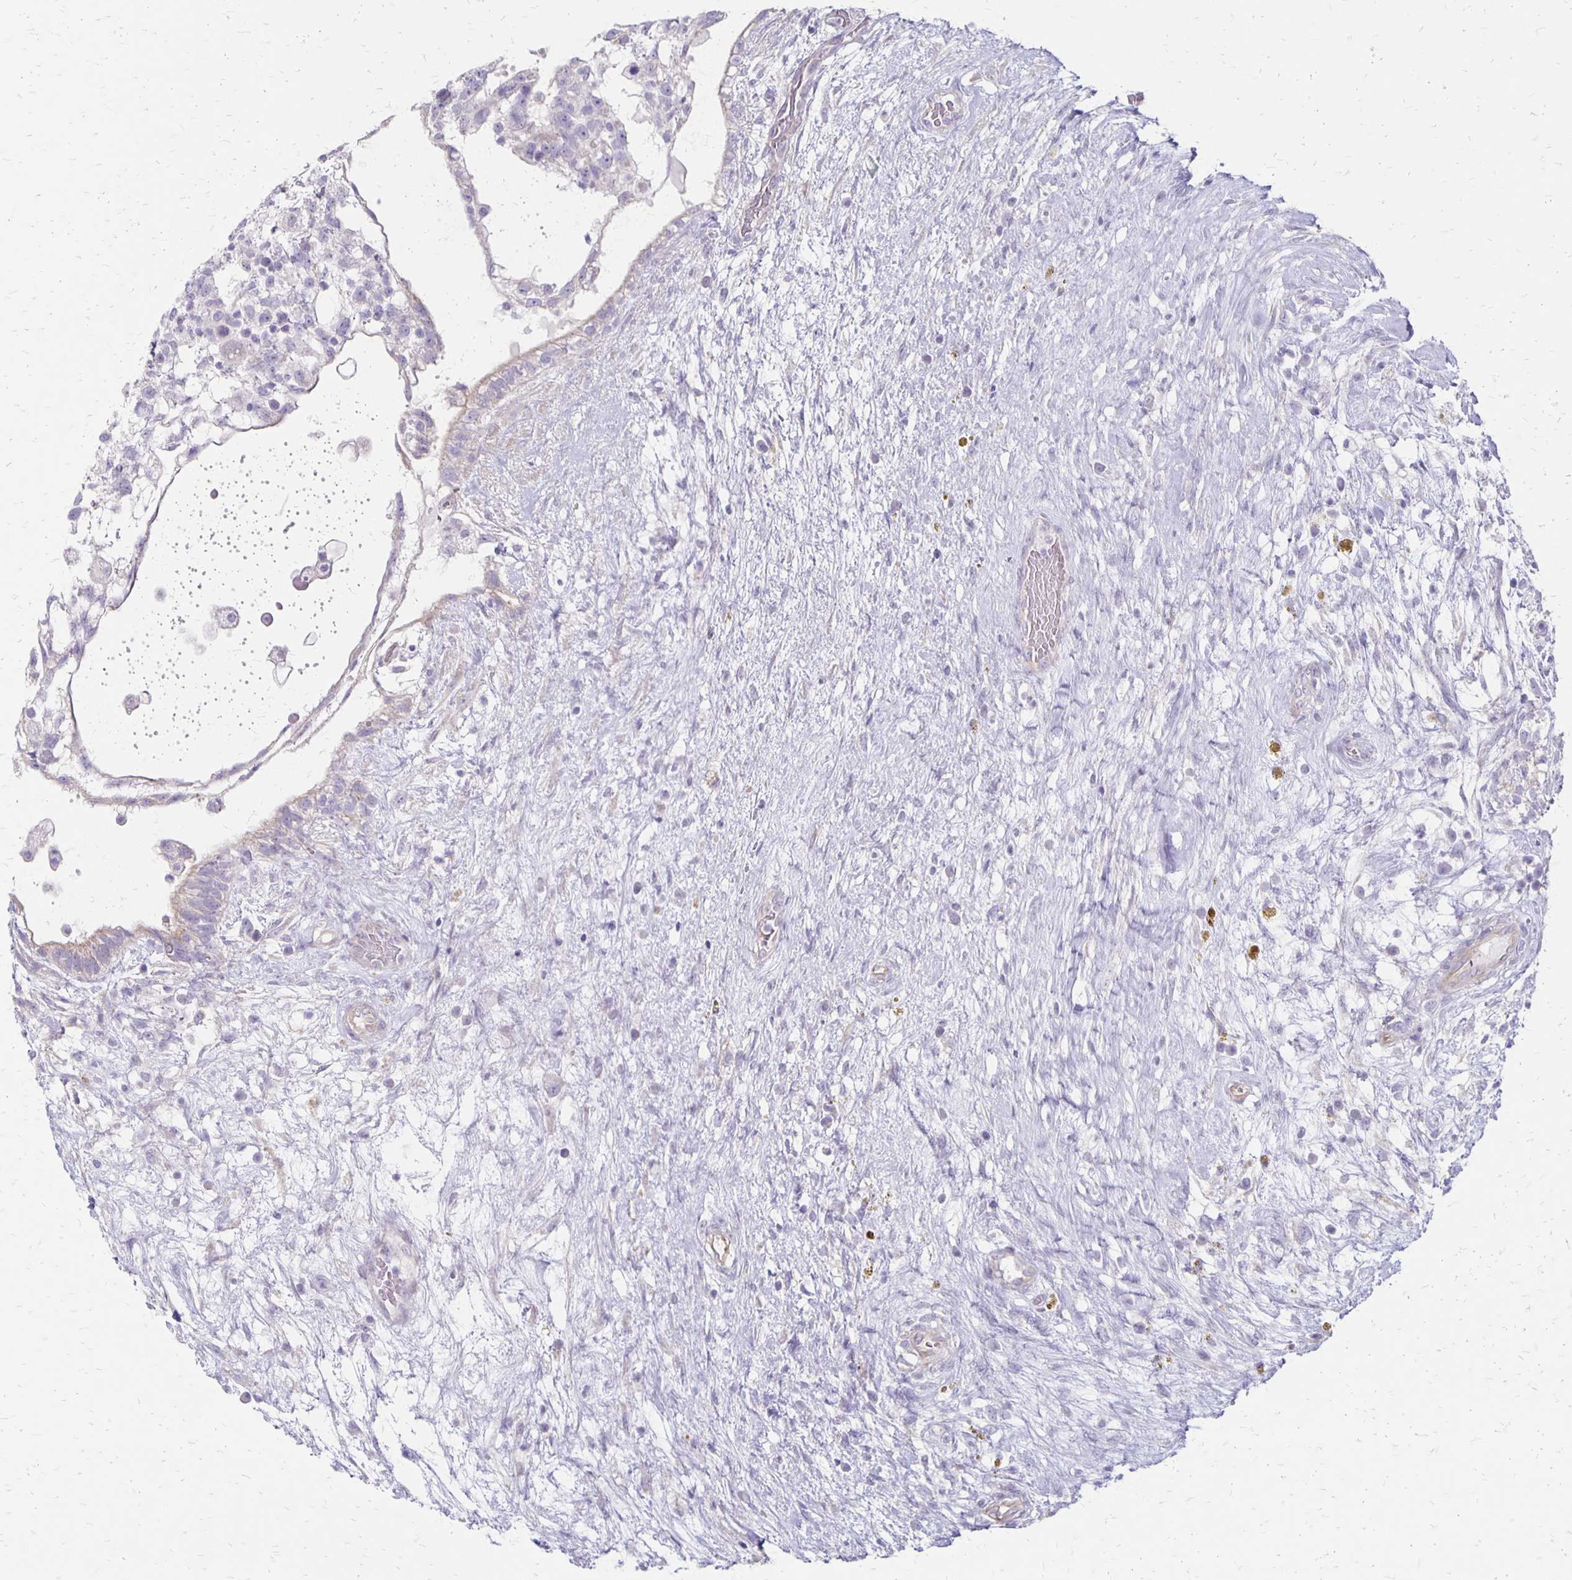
{"staining": {"intensity": "negative", "quantity": "none", "location": "none"}, "tissue": "testis cancer", "cell_type": "Tumor cells", "image_type": "cancer", "snomed": [{"axis": "morphology", "description": "Normal tissue, NOS"}, {"axis": "morphology", "description": "Carcinoma, Embryonal, NOS"}, {"axis": "topography", "description": "Testis"}], "caption": "There is no significant expression in tumor cells of testis embryonal carcinoma.", "gene": "HOMER1", "patient": {"sex": "male", "age": 32}}